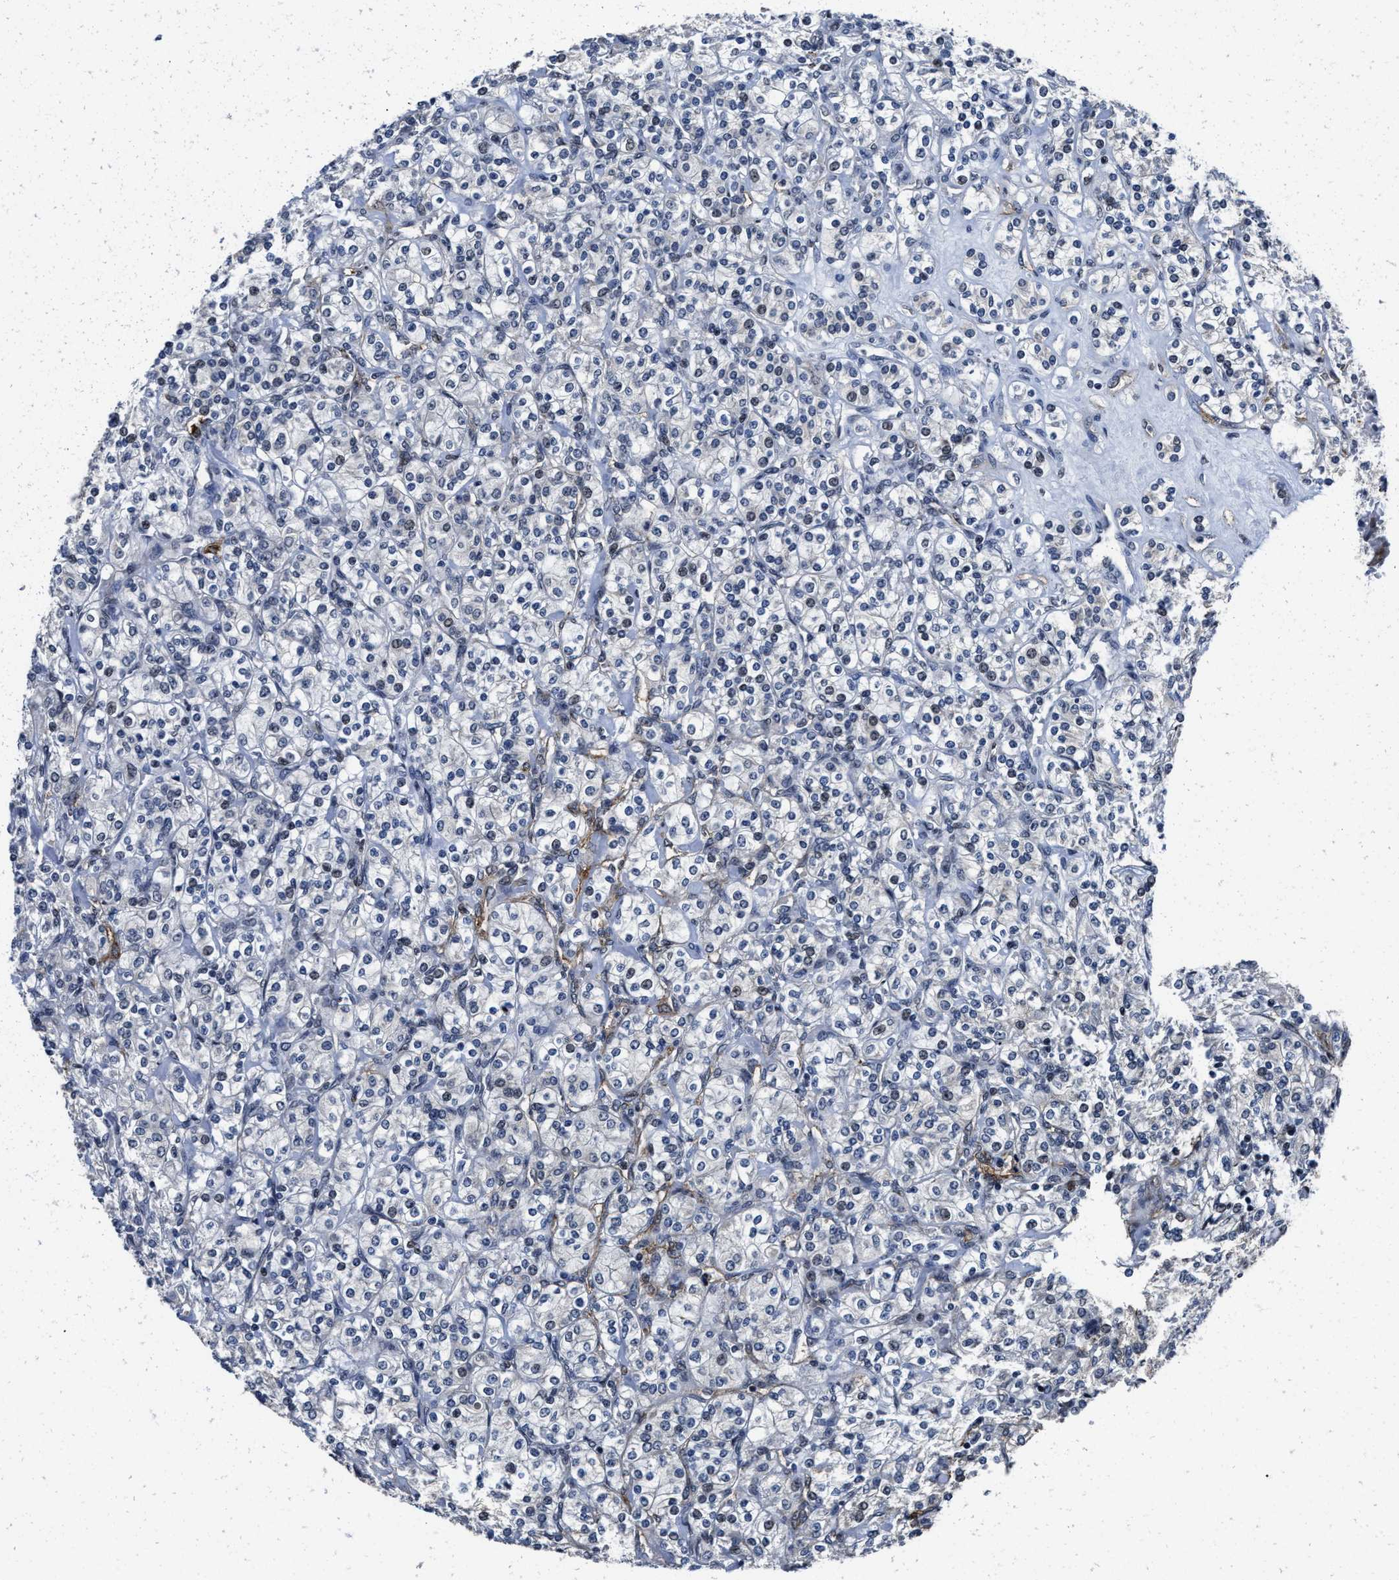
{"staining": {"intensity": "negative", "quantity": "none", "location": "none"}, "tissue": "renal cancer", "cell_type": "Tumor cells", "image_type": "cancer", "snomed": [{"axis": "morphology", "description": "Adenocarcinoma, NOS"}, {"axis": "topography", "description": "Kidney"}], "caption": "IHC of human renal adenocarcinoma reveals no expression in tumor cells.", "gene": "MARCKSL1", "patient": {"sex": "male", "age": 77}}